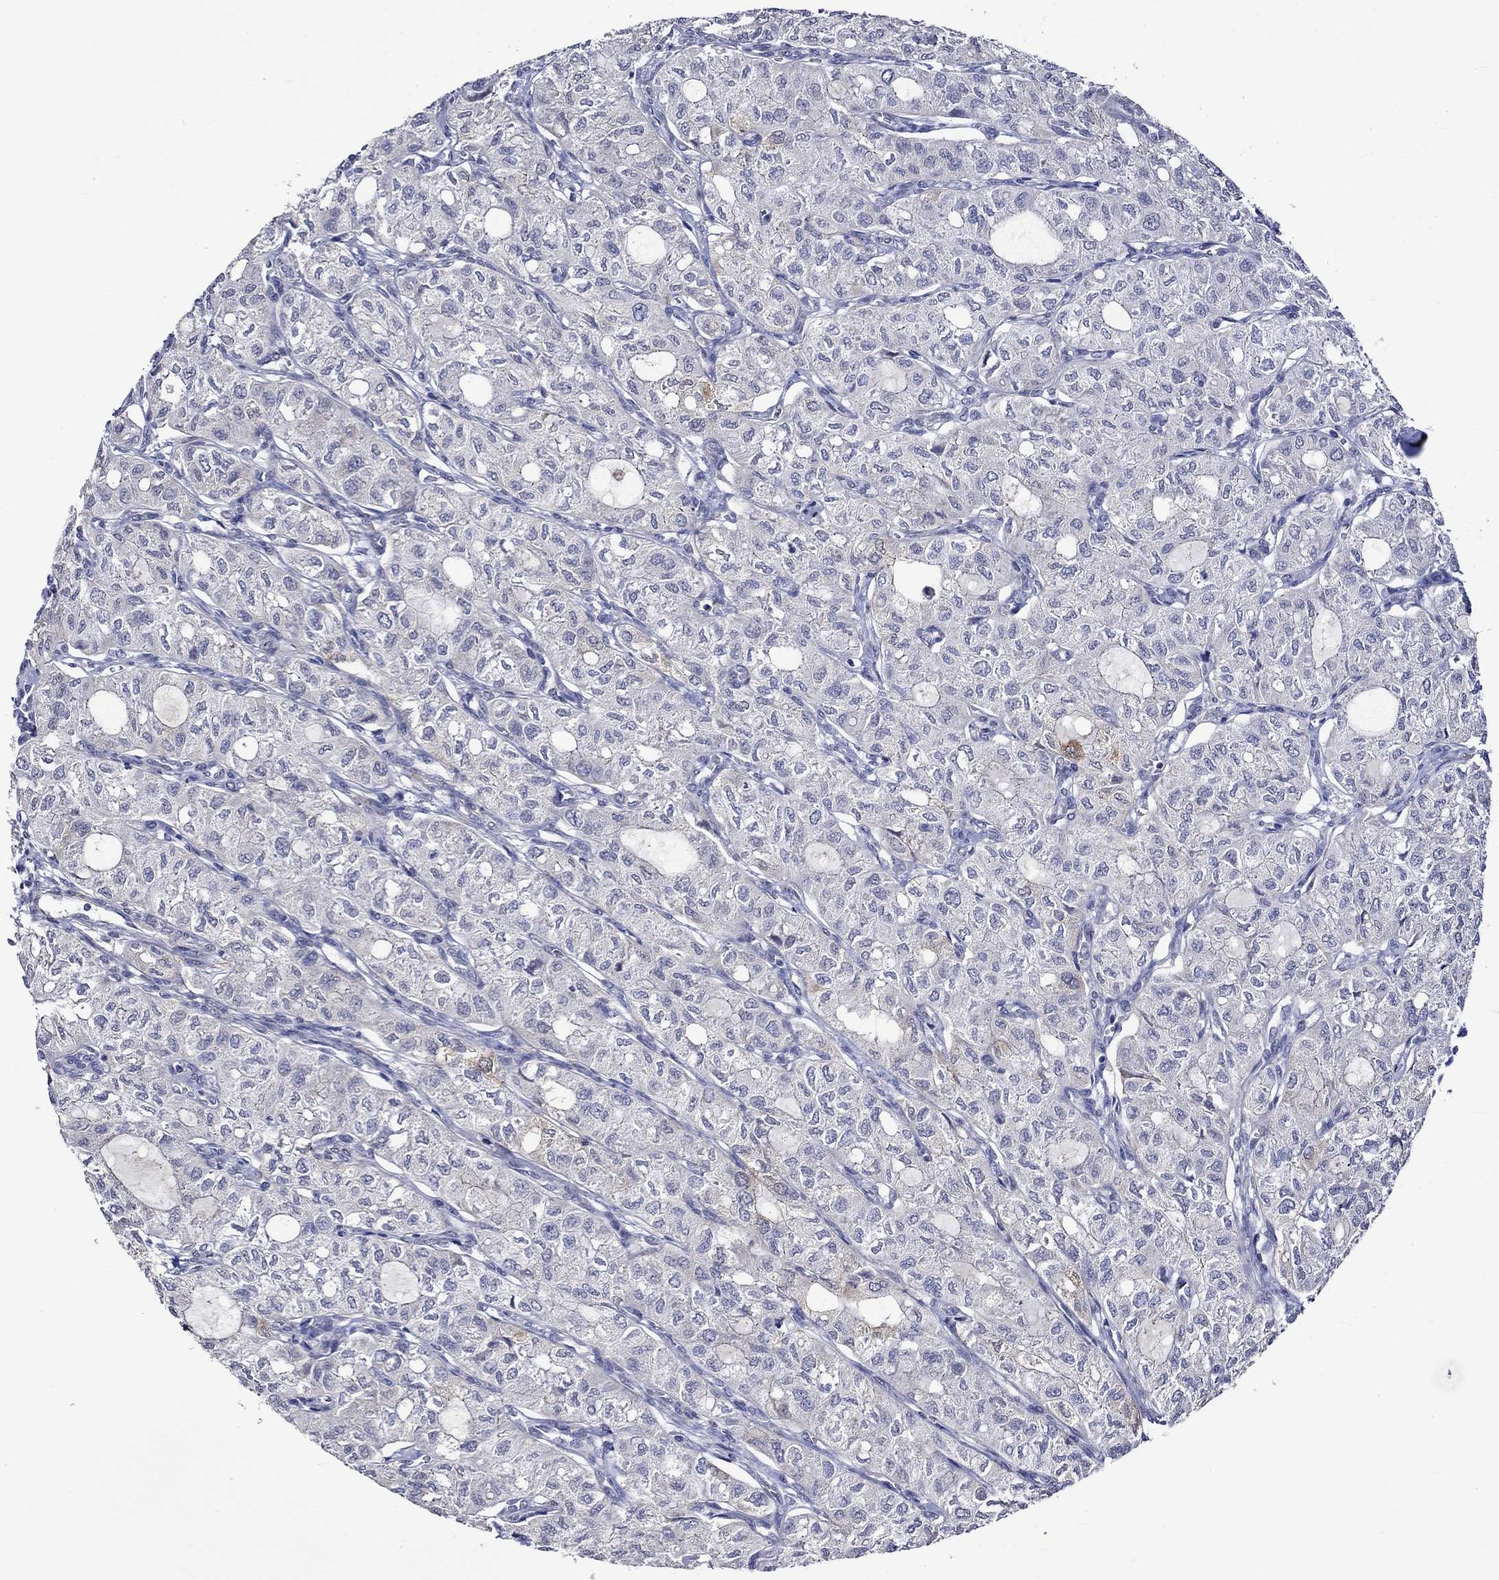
{"staining": {"intensity": "moderate", "quantity": "<25%", "location": "cytoplasmic/membranous"}, "tissue": "thyroid cancer", "cell_type": "Tumor cells", "image_type": "cancer", "snomed": [{"axis": "morphology", "description": "Follicular adenoma carcinoma, NOS"}, {"axis": "topography", "description": "Thyroid gland"}], "caption": "Moderate cytoplasmic/membranous protein staining is appreciated in about <25% of tumor cells in thyroid cancer.", "gene": "CRYAB", "patient": {"sex": "male", "age": 75}}